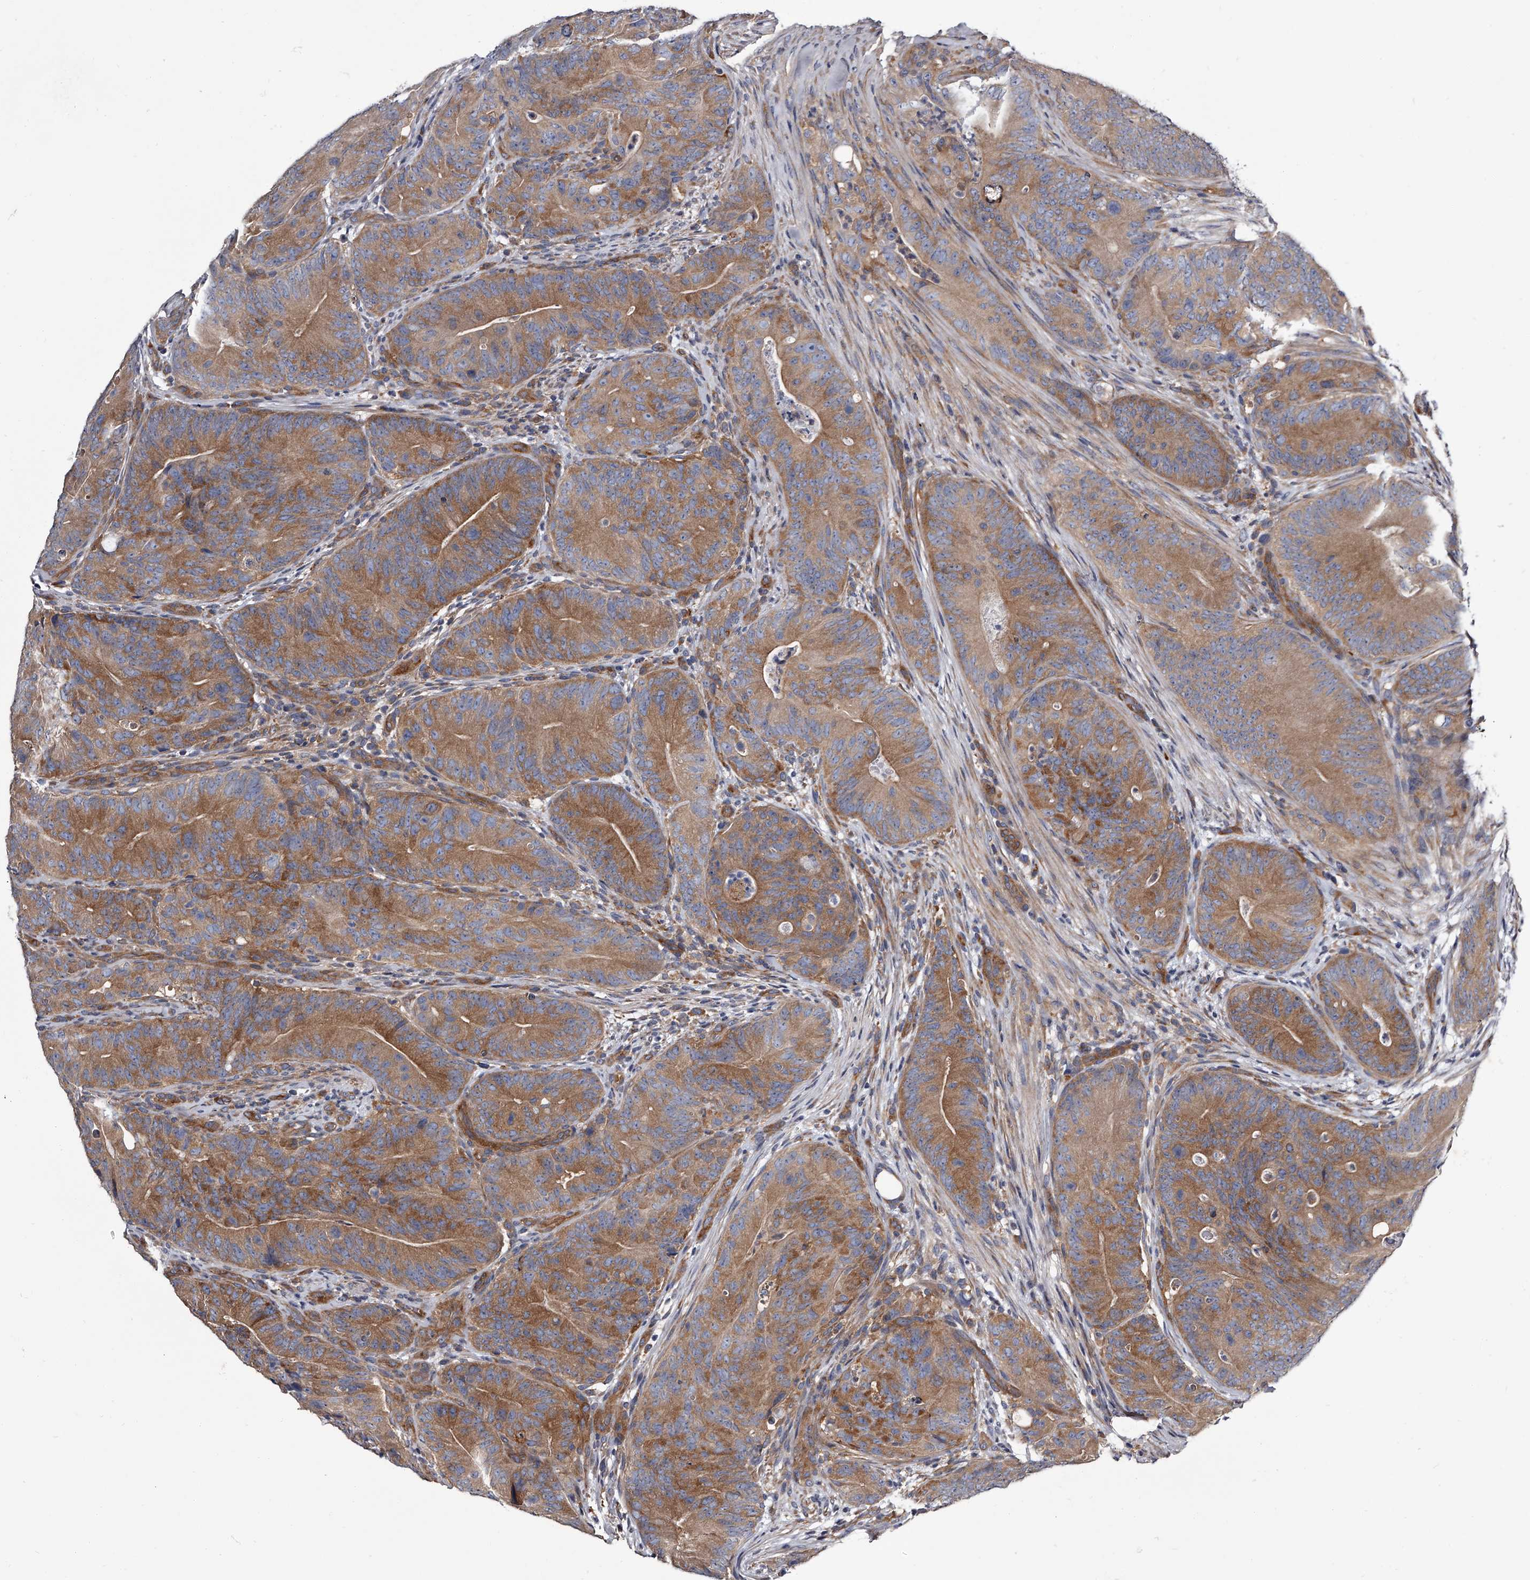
{"staining": {"intensity": "strong", "quantity": "25%-75%", "location": "cytoplasmic/membranous"}, "tissue": "colorectal cancer", "cell_type": "Tumor cells", "image_type": "cancer", "snomed": [{"axis": "morphology", "description": "Normal tissue, NOS"}, {"axis": "topography", "description": "Colon"}], "caption": "An image of human colorectal cancer stained for a protein shows strong cytoplasmic/membranous brown staining in tumor cells.", "gene": "GAPVD1", "patient": {"sex": "female", "age": 82}}